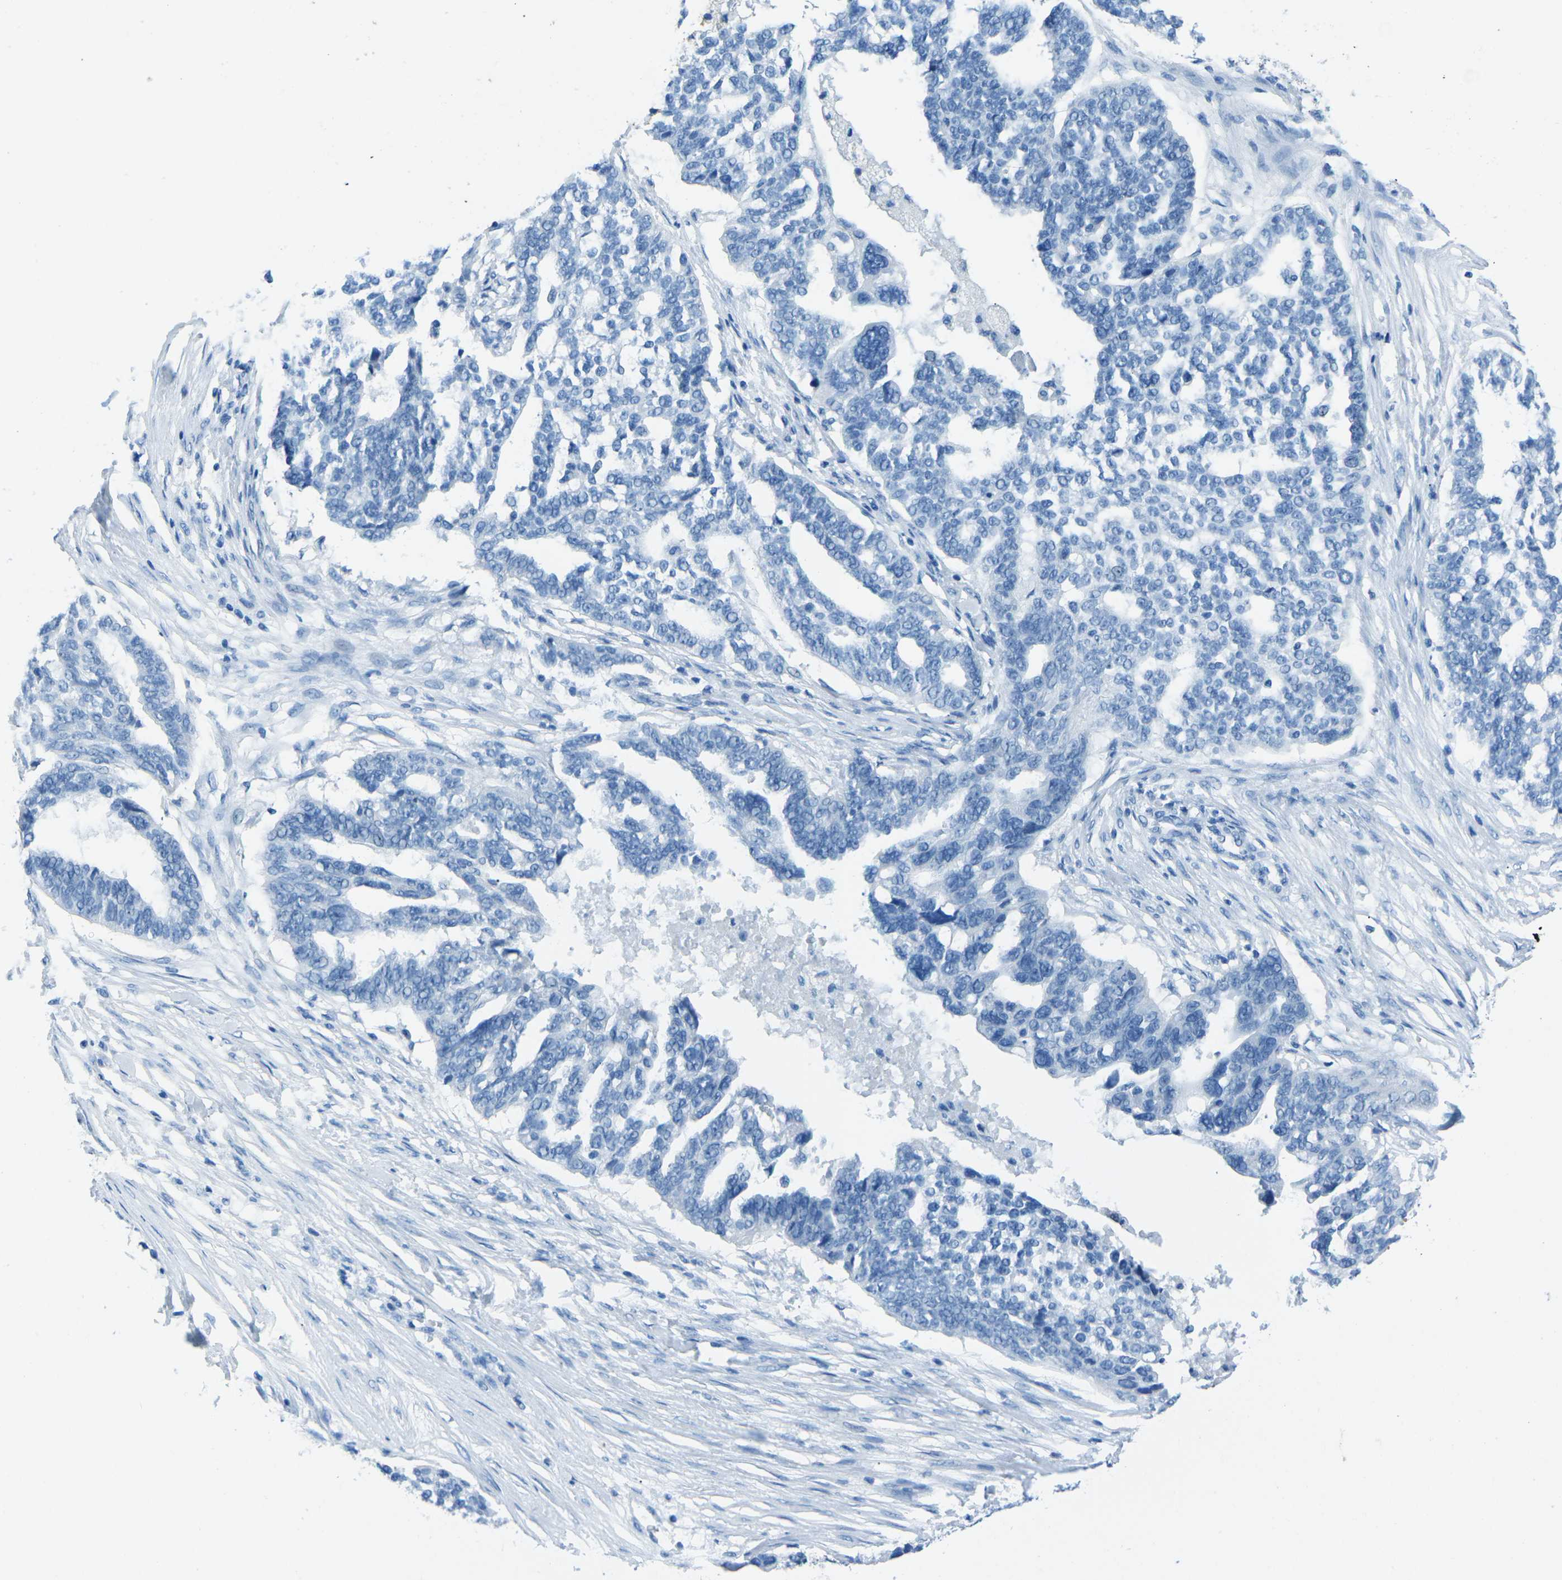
{"staining": {"intensity": "negative", "quantity": "none", "location": "none"}, "tissue": "ovarian cancer", "cell_type": "Tumor cells", "image_type": "cancer", "snomed": [{"axis": "morphology", "description": "Cystadenocarcinoma, serous, NOS"}, {"axis": "topography", "description": "Ovary"}], "caption": "Tumor cells are negative for brown protein staining in serous cystadenocarcinoma (ovarian).", "gene": "MYH8", "patient": {"sex": "female", "age": 59}}